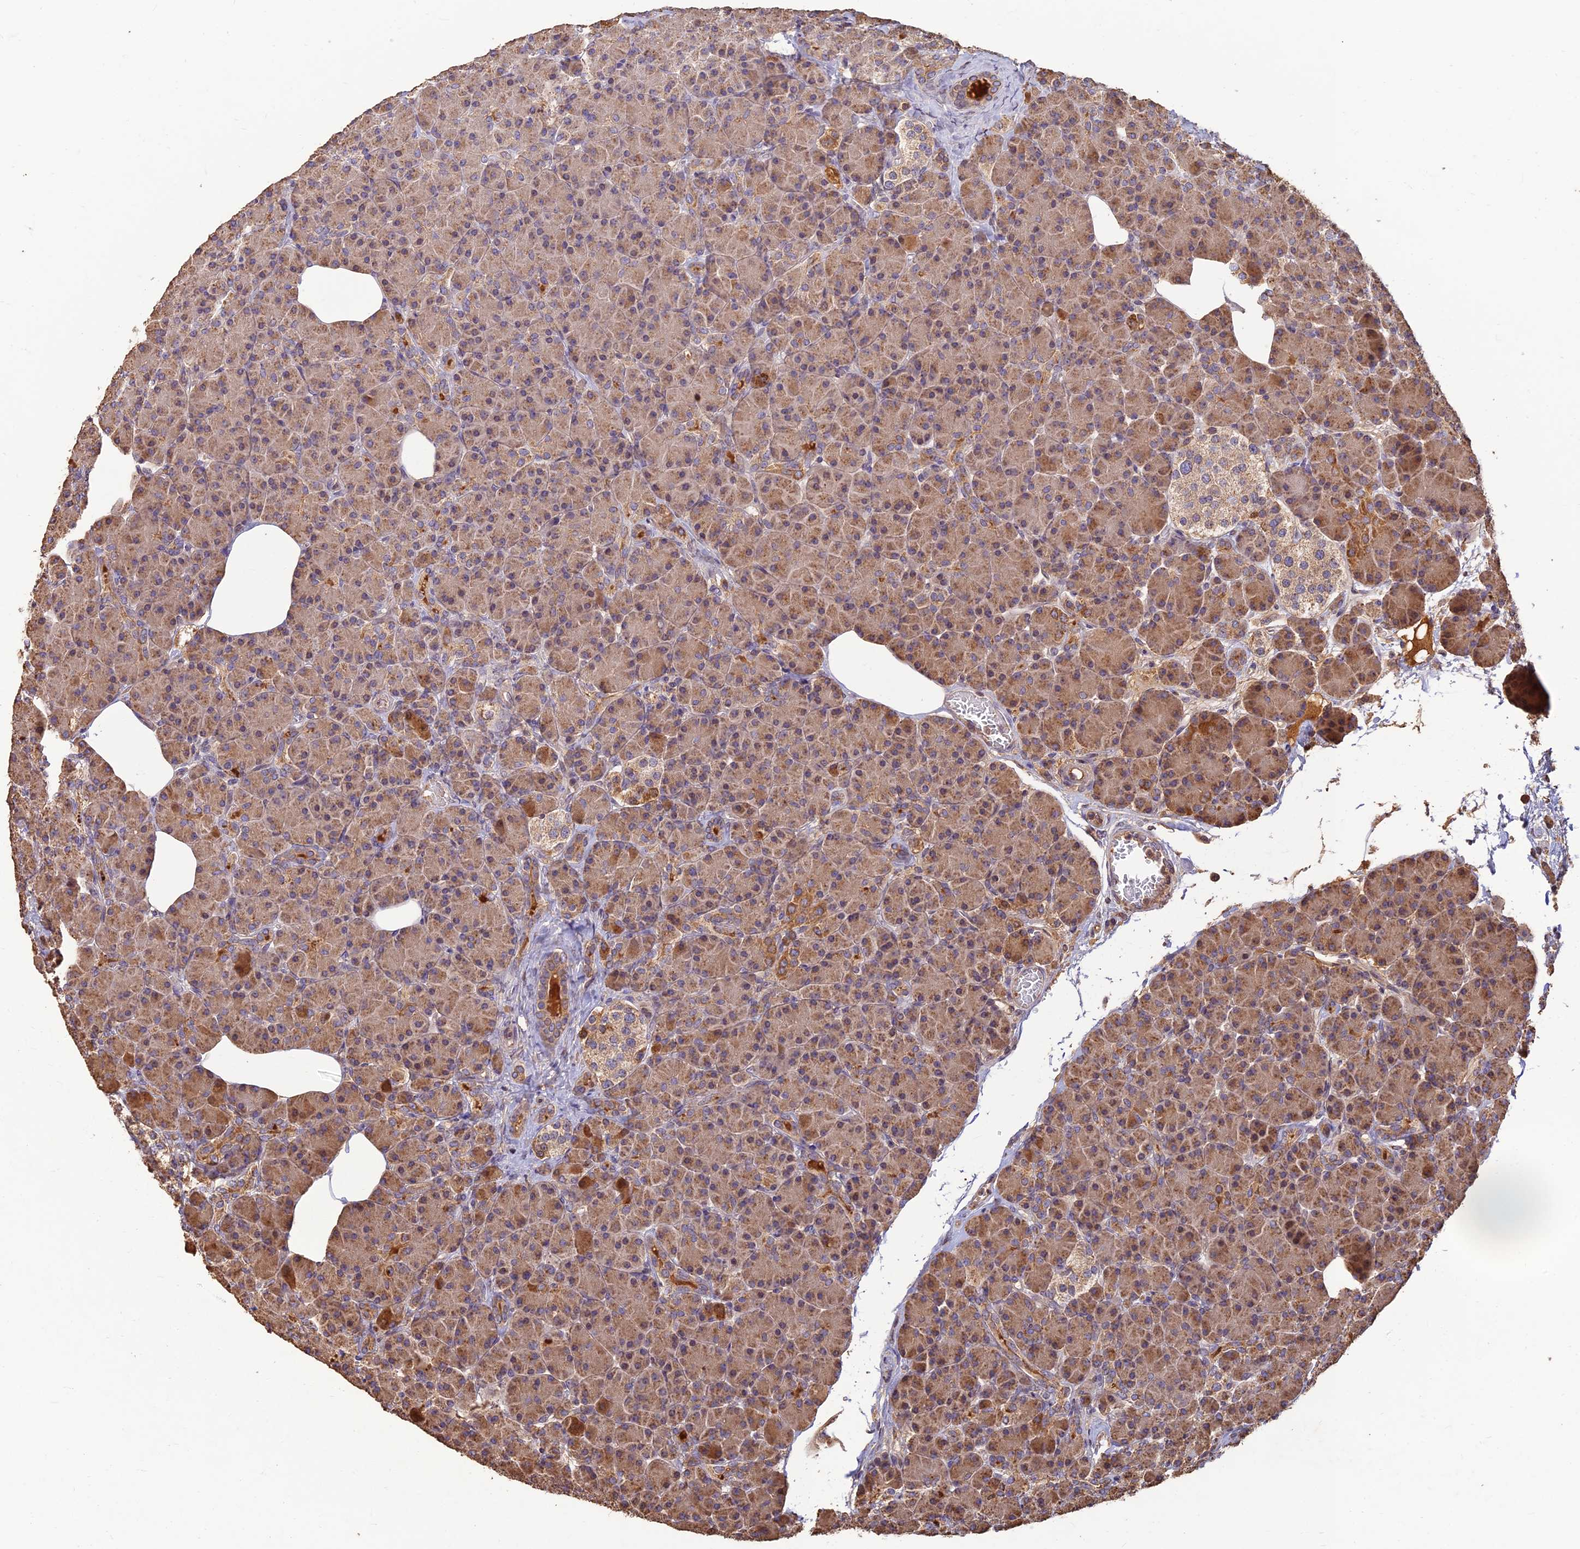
{"staining": {"intensity": "moderate", "quantity": ">75%", "location": "cytoplasmic/membranous"}, "tissue": "pancreas", "cell_type": "Exocrine glandular cells", "image_type": "normal", "snomed": [{"axis": "morphology", "description": "Normal tissue, NOS"}, {"axis": "topography", "description": "Pancreas"}], "caption": "Immunohistochemical staining of normal human pancreas reveals medium levels of moderate cytoplasmic/membranous staining in approximately >75% of exocrine glandular cells.", "gene": "CORO1C", "patient": {"sex": "female", "age": 43}}